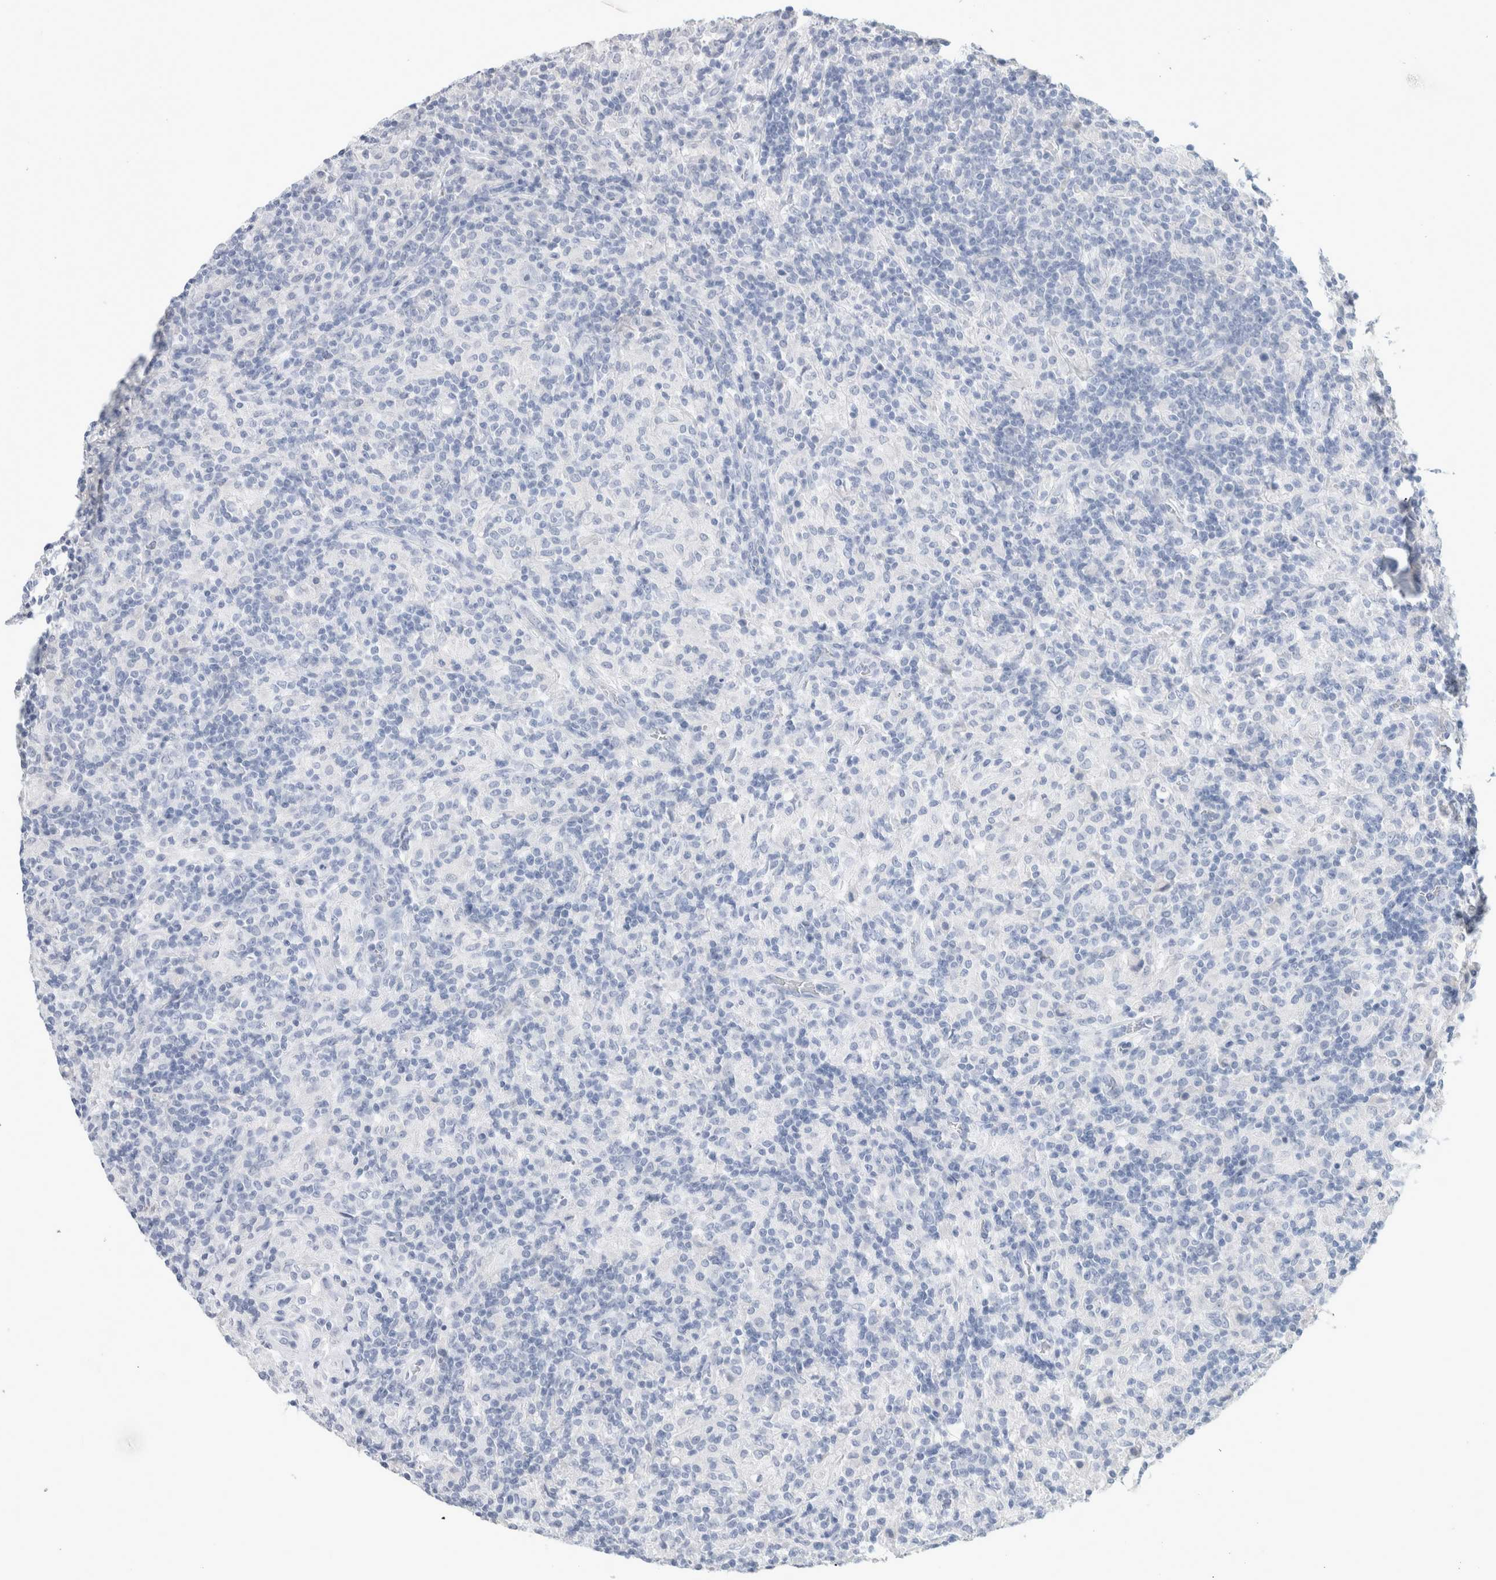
{"staining": {"intensity": "negative", "quantity": "none", "location": "none"}, "tissue": "lymphoma", "cell_type": "Tumor cells", "image_type": "cancer", "snomed": [{"axis": "morphology", "description": "Hodgkin's disease, NOS"}, {"axis": "topography", "description": "Lymph node"}], "caption": "Micrograph shows no protein expression in tumor cells of lymphoma tissue.", "gene": "BCAN", "patient": {"sex": "male", "age": 70}}